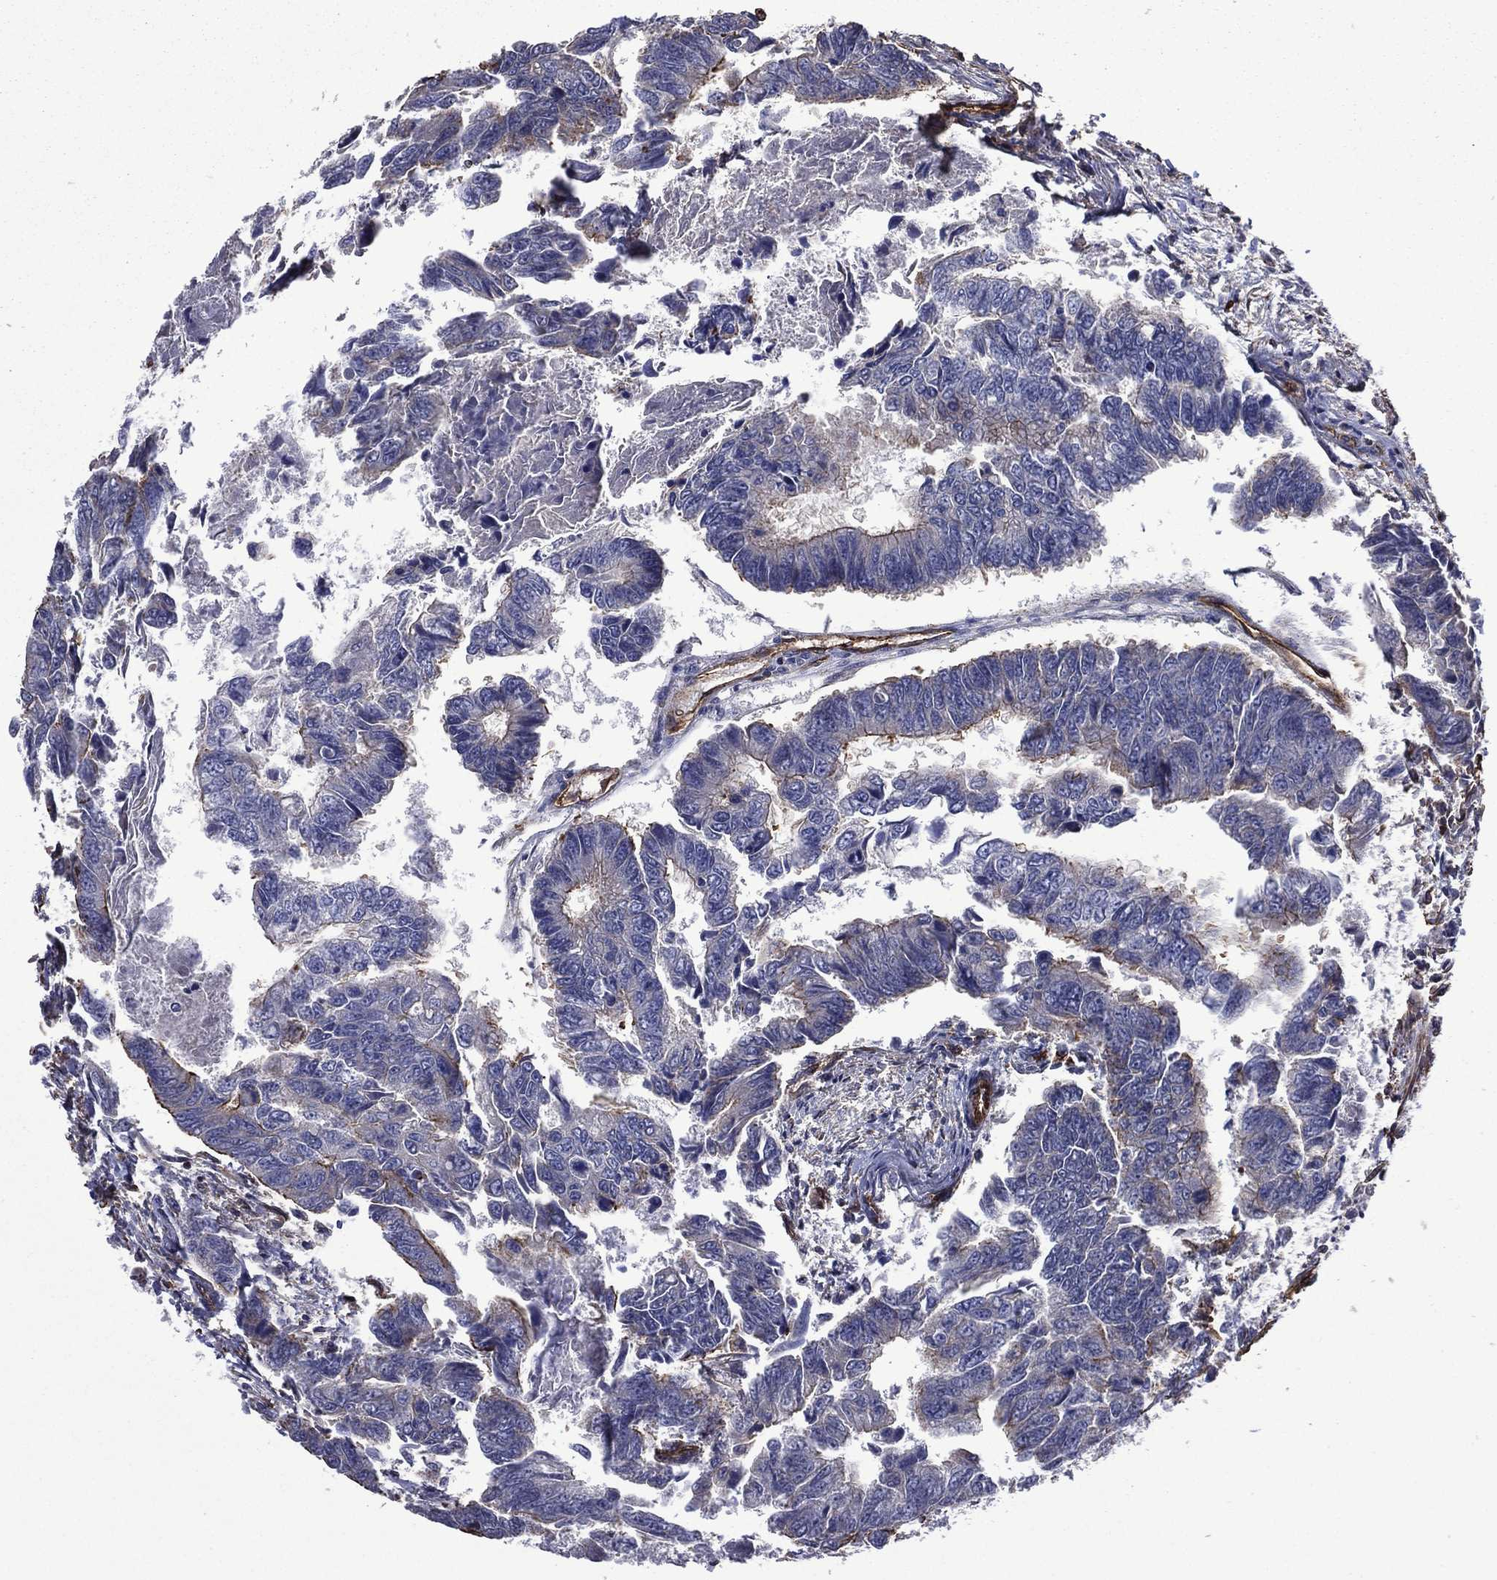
{"staining": {"intensity": "moderate", "quantity": "<25%", "location": "cytoplasmic/membranous"}, "tissue": "colorectal cancer", "cell_type": "Tumor cells", "image_type": "cancer", "snomed": [{"axis": "morphology", "description": "Adenocarcinoma, NOS"}, {"axis": "topography", "description": "Colon"}], "caption": "Immunohistochemical staining of human adenocarcinoma (colorectal) reveals moderate cytoplasmic/membranous protein positivity in about <25% of tumor cells.", "gene": "PLPP3", "patient": {"sex": "female", "age": 65}}